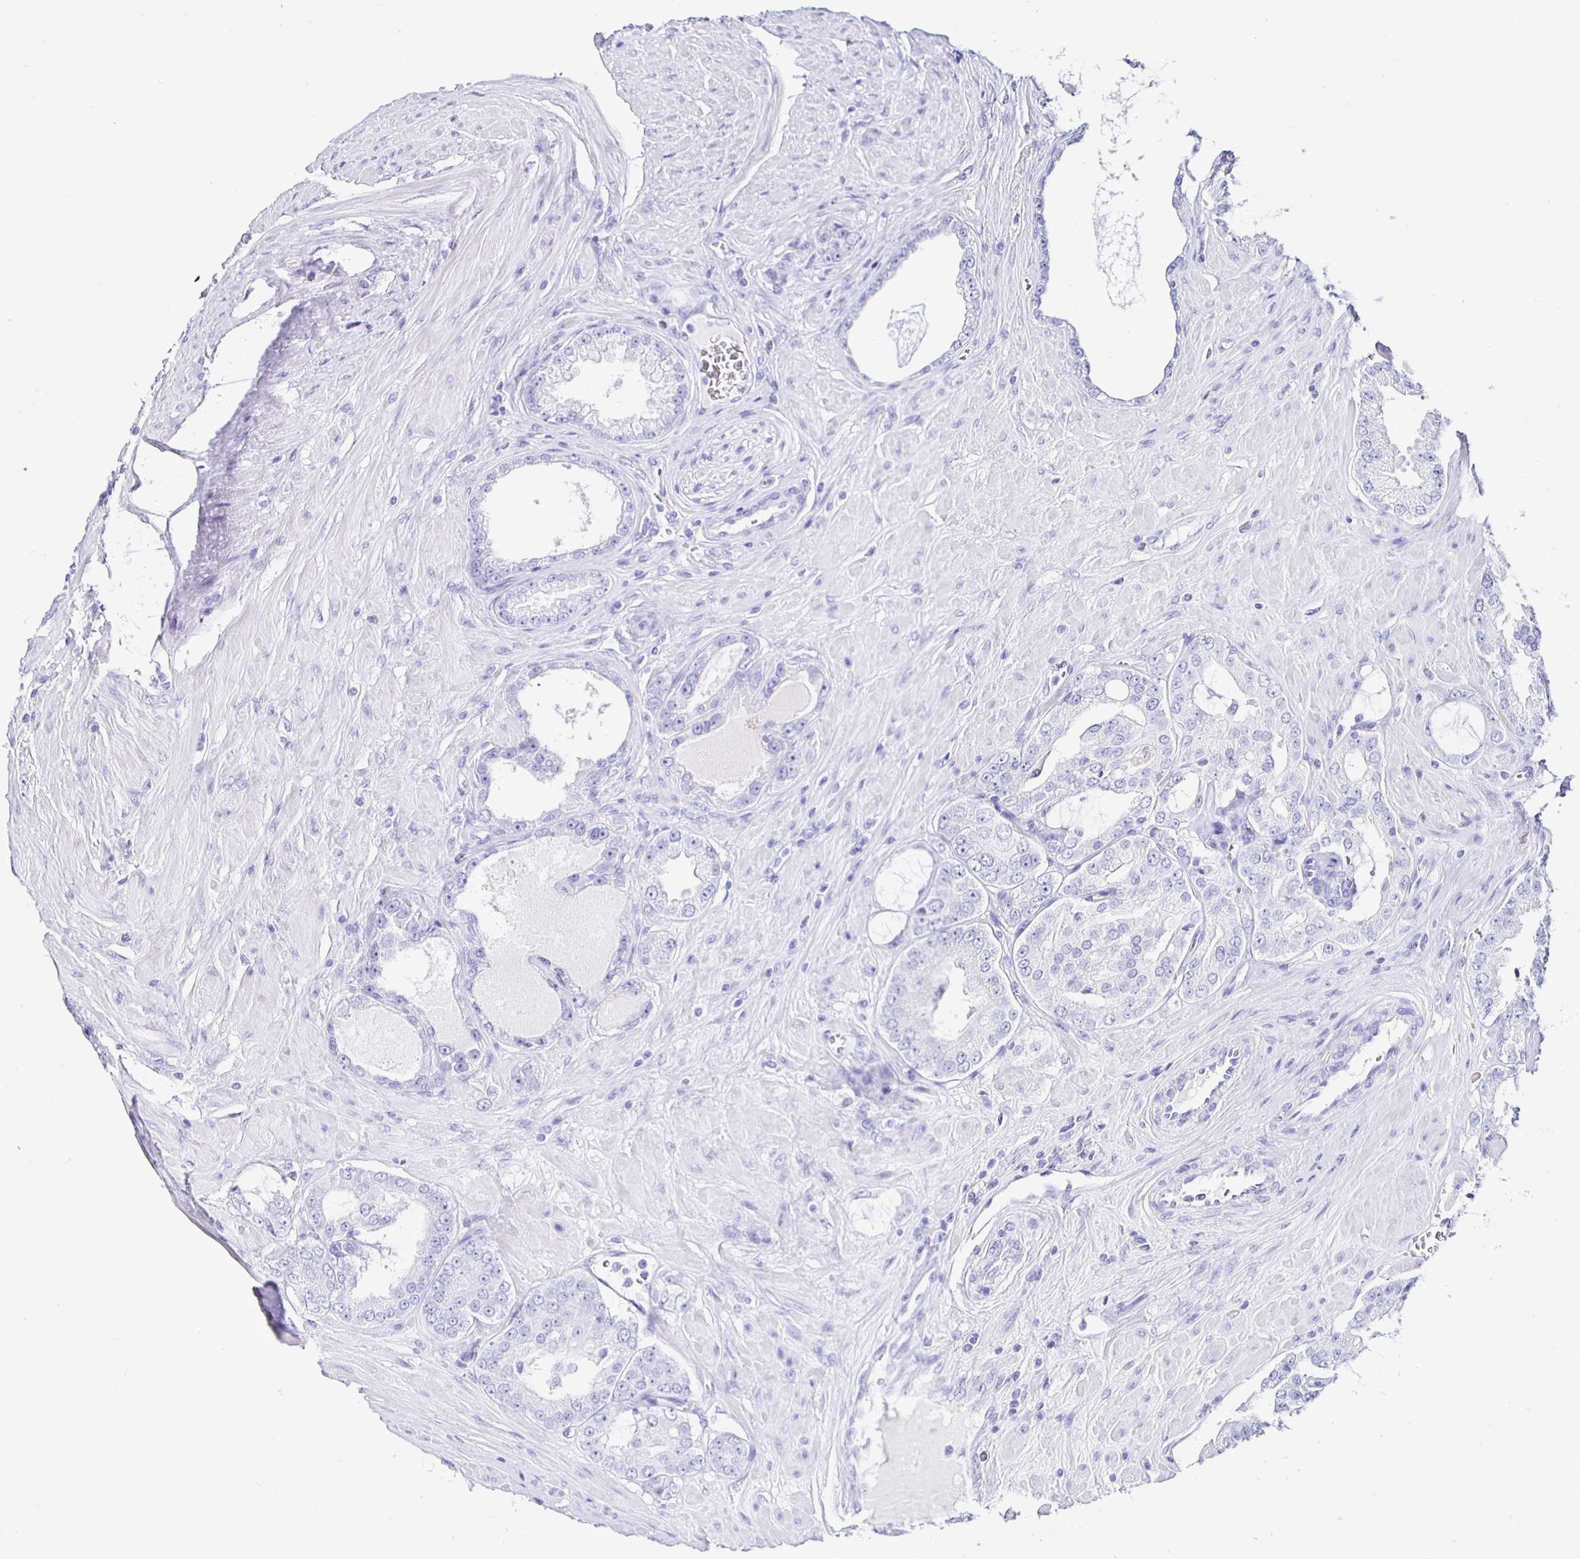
{"staining": {"intensity": "negative", "quantity": "none", "location": "none"}, "tissue": "prostate cancer", "cell_type": "Tumor cells", "image_type": "cancer", "snomed": [{"axis": "morphology", "description": "Adenocarcinoma, High grade"}, {"axis": "topography", "description": "Prostate"}], "caption": "DAB immunohistochemical staining of human prostate cancer (adenocarcinoma (high-grade)) displays no significant positivity in tumor cells.", "gene": "UMOD", "patient": {"sex": "male", "age": 66}}